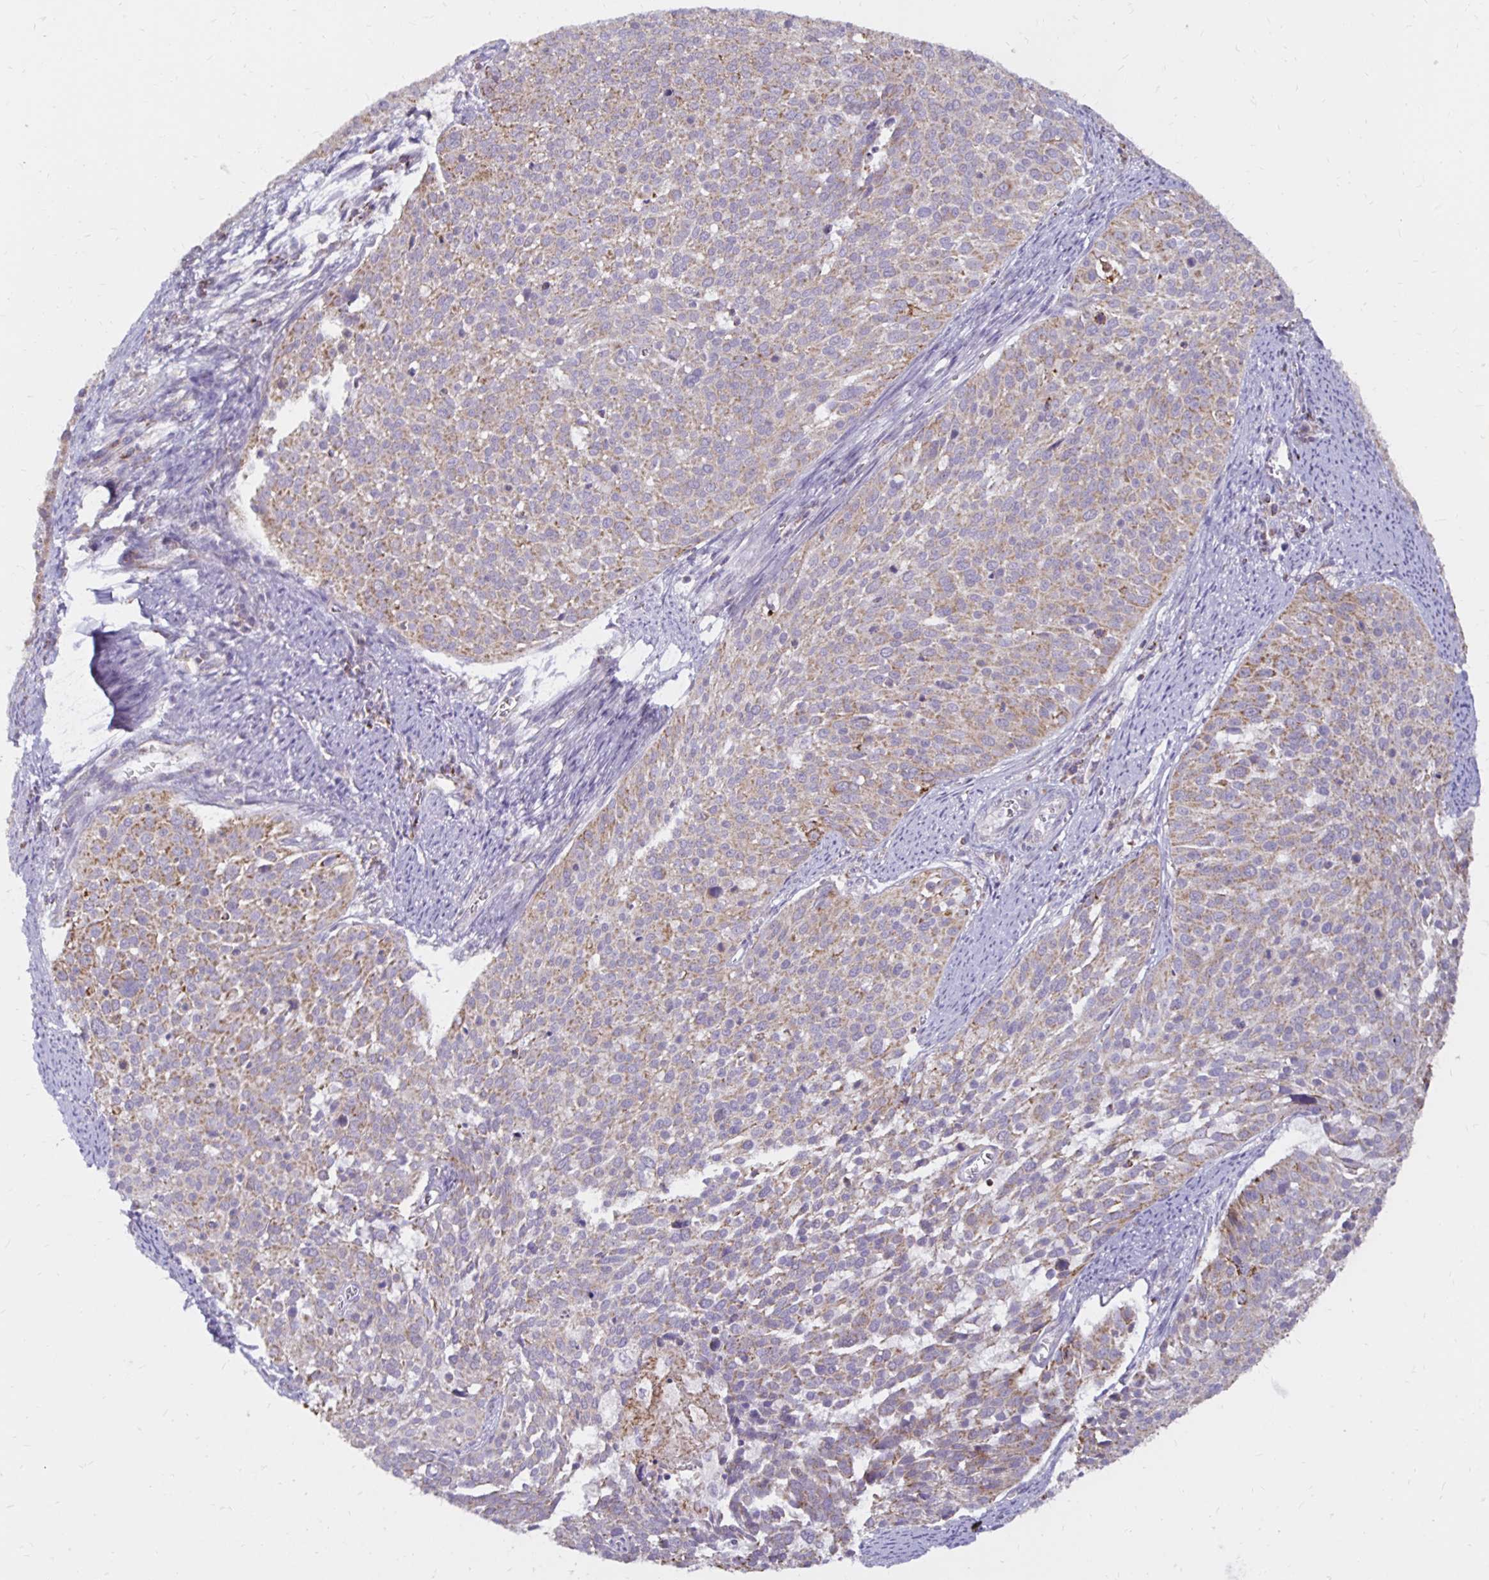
{"staining": {"intensity": "weak", "quantity": "25%-75%", "location": "cytoplasmic/membranous"}, "tissue": "cervical cancer", "cell_type": "Tumor cells", "image_type": "cancer", "snomed": [{"axis": "morphology", "description": "Squamous cell carcinoma, NOS"}, {"axis": "topography", "description": "Cervix"}], "caption": "A low amount of weak cytoplasmic/membranous staining is appreciated in about 25%-75% of tumor cells in cervical cancer (squamous cell carcinoma) tissue.", "gene": "IER3", "patient": {"sex": "female", "age": 39}}